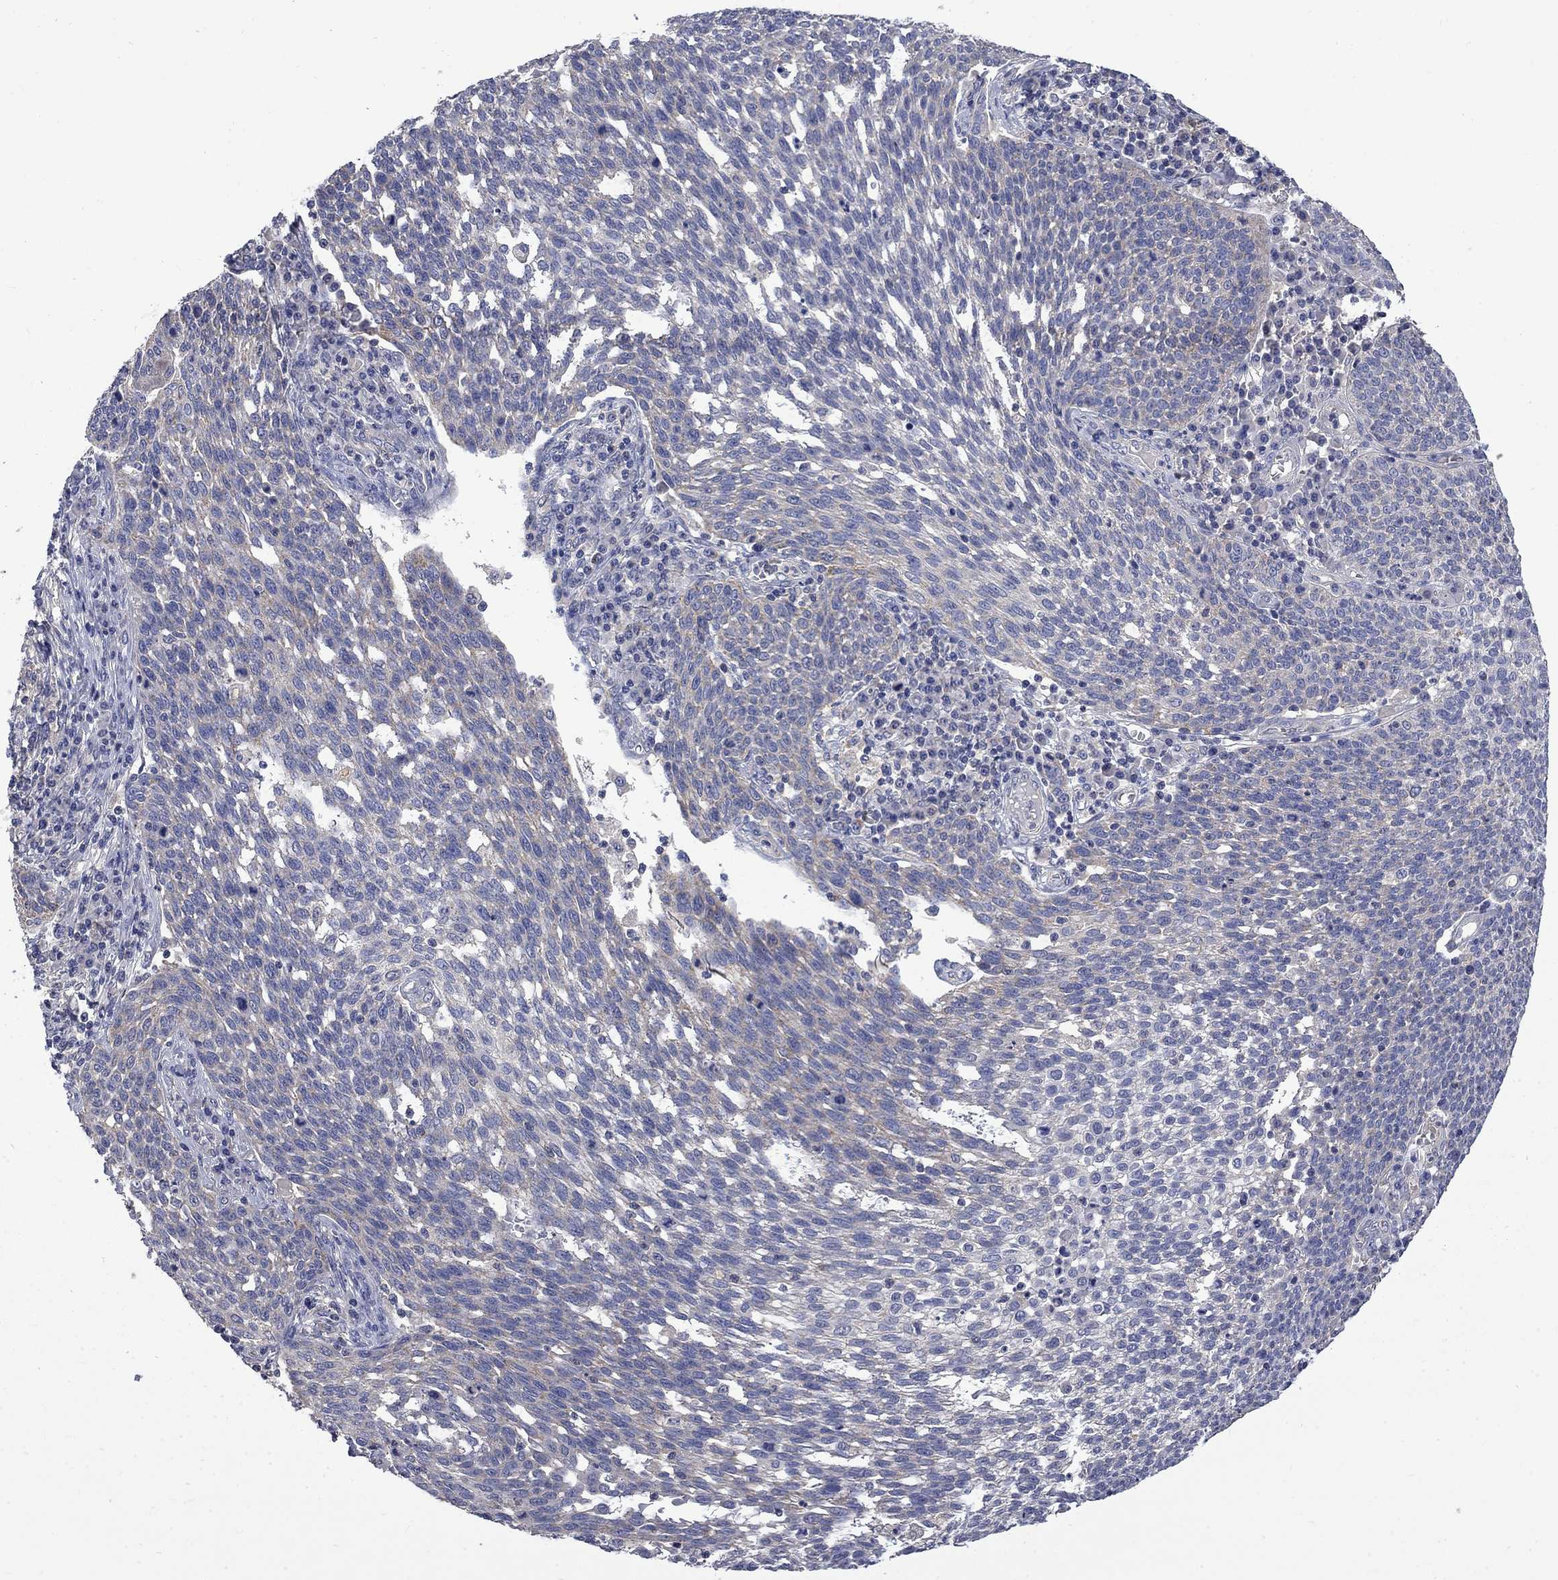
{"staining": {"intensity": "weak", "quantity": "<25%", "location": "cytoplasmic/membranous"}, "tissue": "cervical cancer", "cell_type": "Tumor cells", "image_type": "cancer", "snomed": [{"axis": "morphology", "description": "Squamous cell carcinoma, NOS"}, {"axis": "topography", "description": "Cervix"}], "caption": "Photomicrograph shows no protein staining in tumor cells of cervical cancer tissue.", "gene": "HSPA12A", "patient": {"sex": "female", "age": 34}}